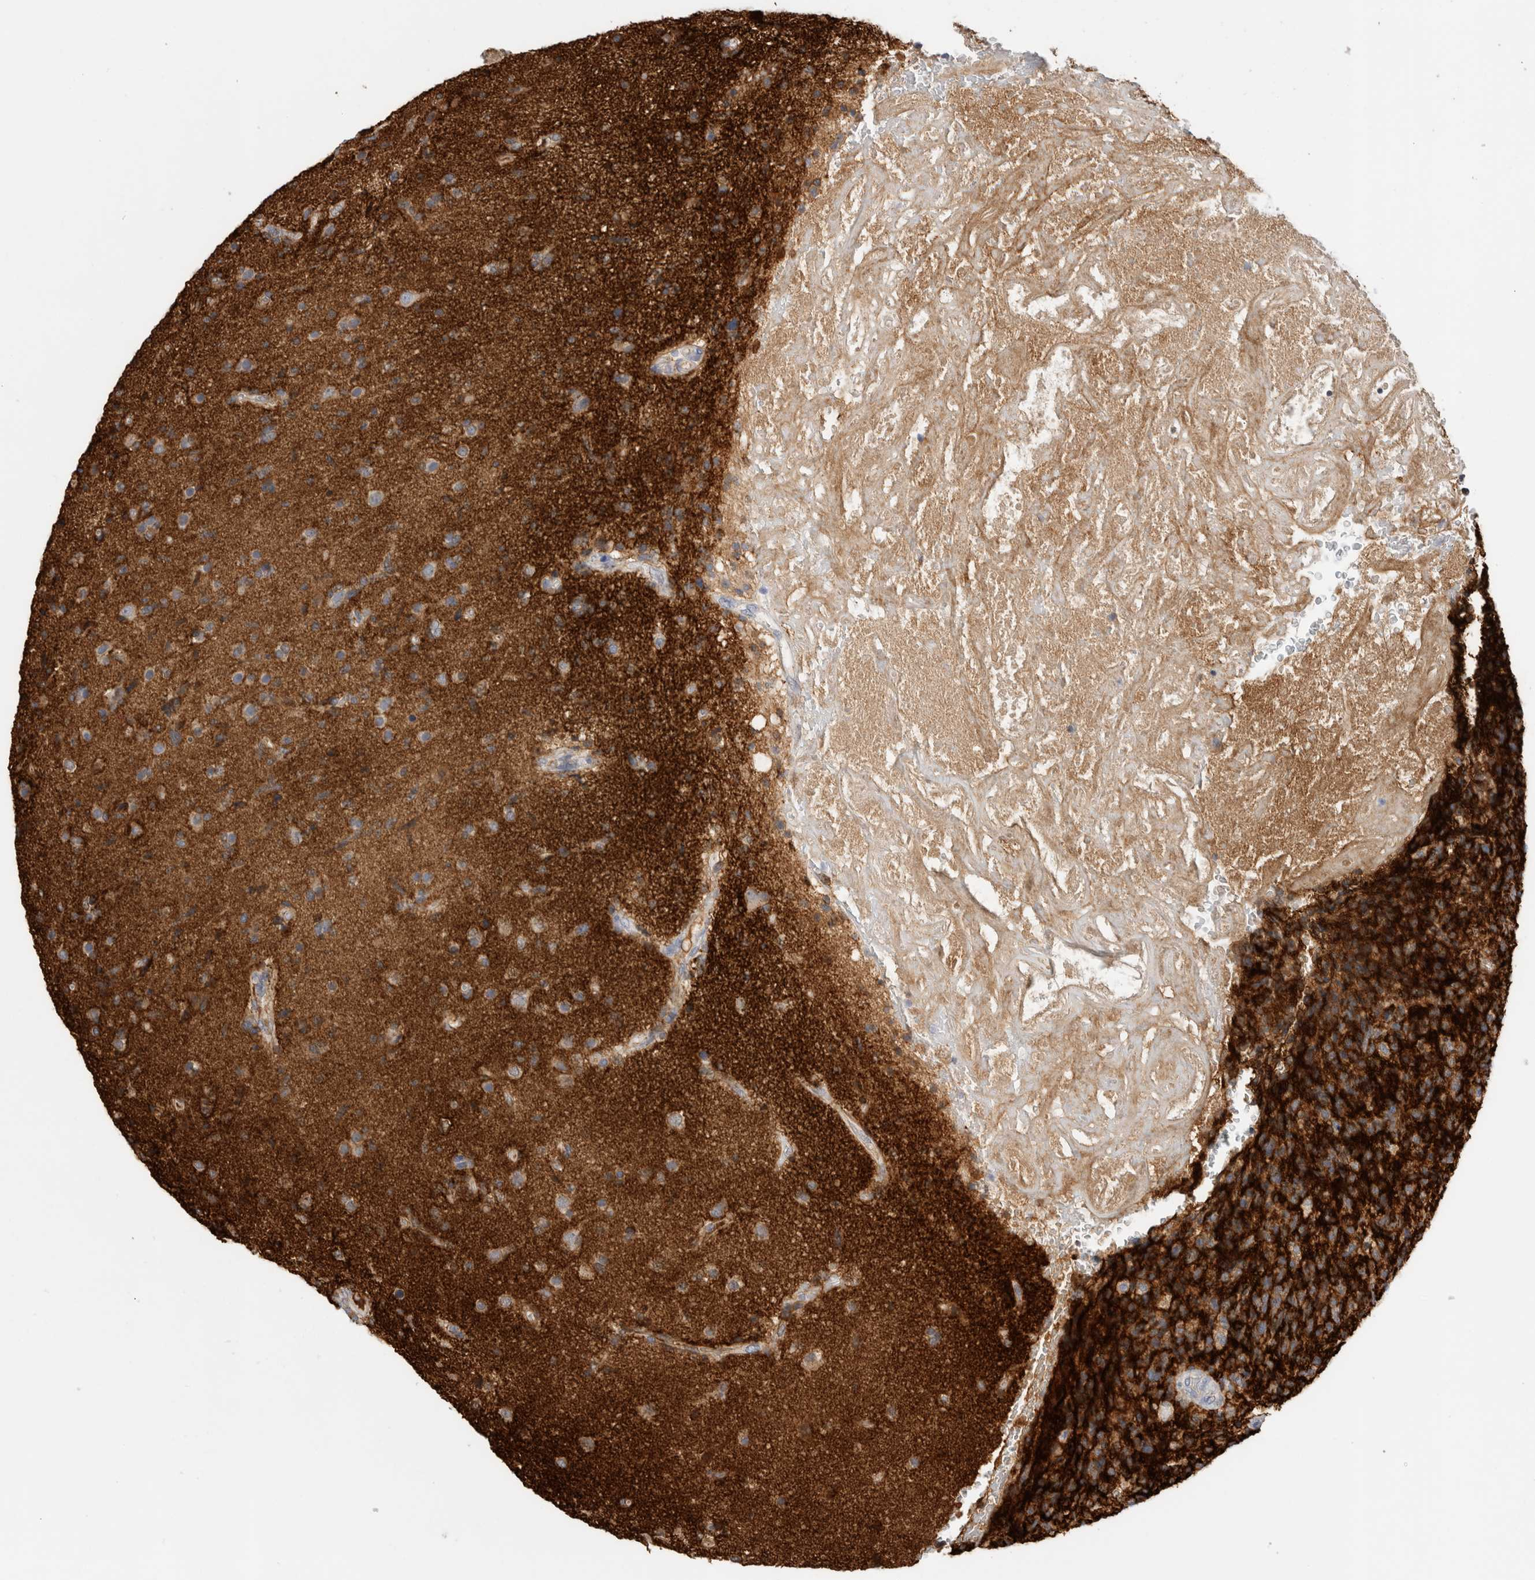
{"staining": {"intensity": "strong", "quantity": "<25%", "location": "cytoplasmic/membranous"}, "tissue": "glioma", "cell_type": "Tumor cells", "image_type": "cancer", "snomed": [{"axis": "morphology", "description": "Glioma, malignant, High grade"}, {"axis": "topography", "description": "Brain"}], "caption": "Glioma stained with a protein marker displays strong staining in tumor cells.", "gene": "BCAN", "patient": {"sex": "male", "age": 72}}